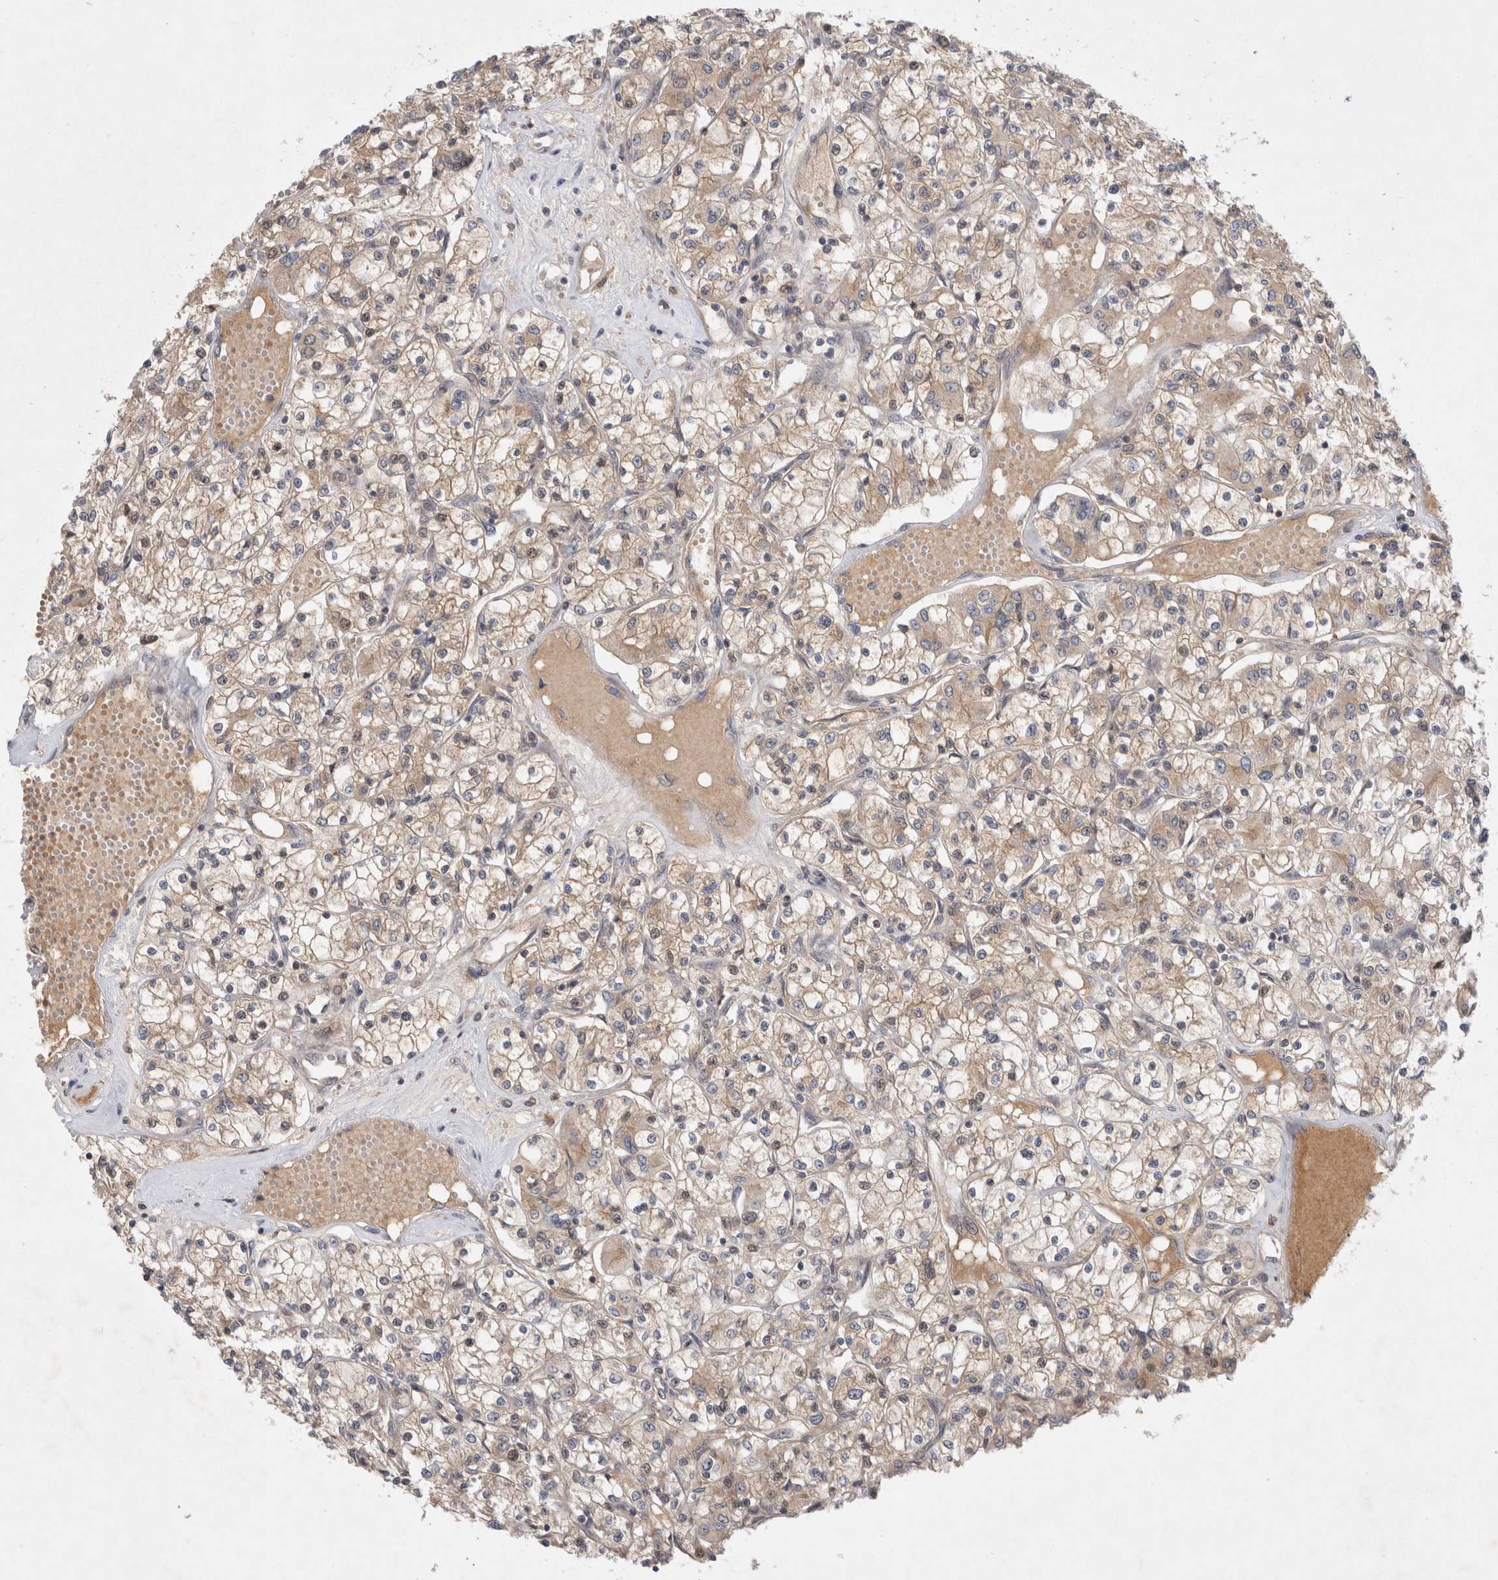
{"staining": {"intensity": "weak", "quantity": ">75%", "location": "cytoplasmic/membranous"}, "tissue": "renal cancer", "cell_type": "Tumor cells", "image_type": "cancer", "snomed": [{"axis": "morphology", "description": "Adenocarcinoma, NOS"}, {"axis": "topography", "description": "Kidney"}], "caption": "The image demonstrates a brown stain indicating the presence of a protein in the cytoplasmic/membranous of tumor cells in renal cancer. Ihc stains the protein in brown and the nuclei are stained blue.", "gene": "HTT", "patient": {"sex": "female", "age": 59}}